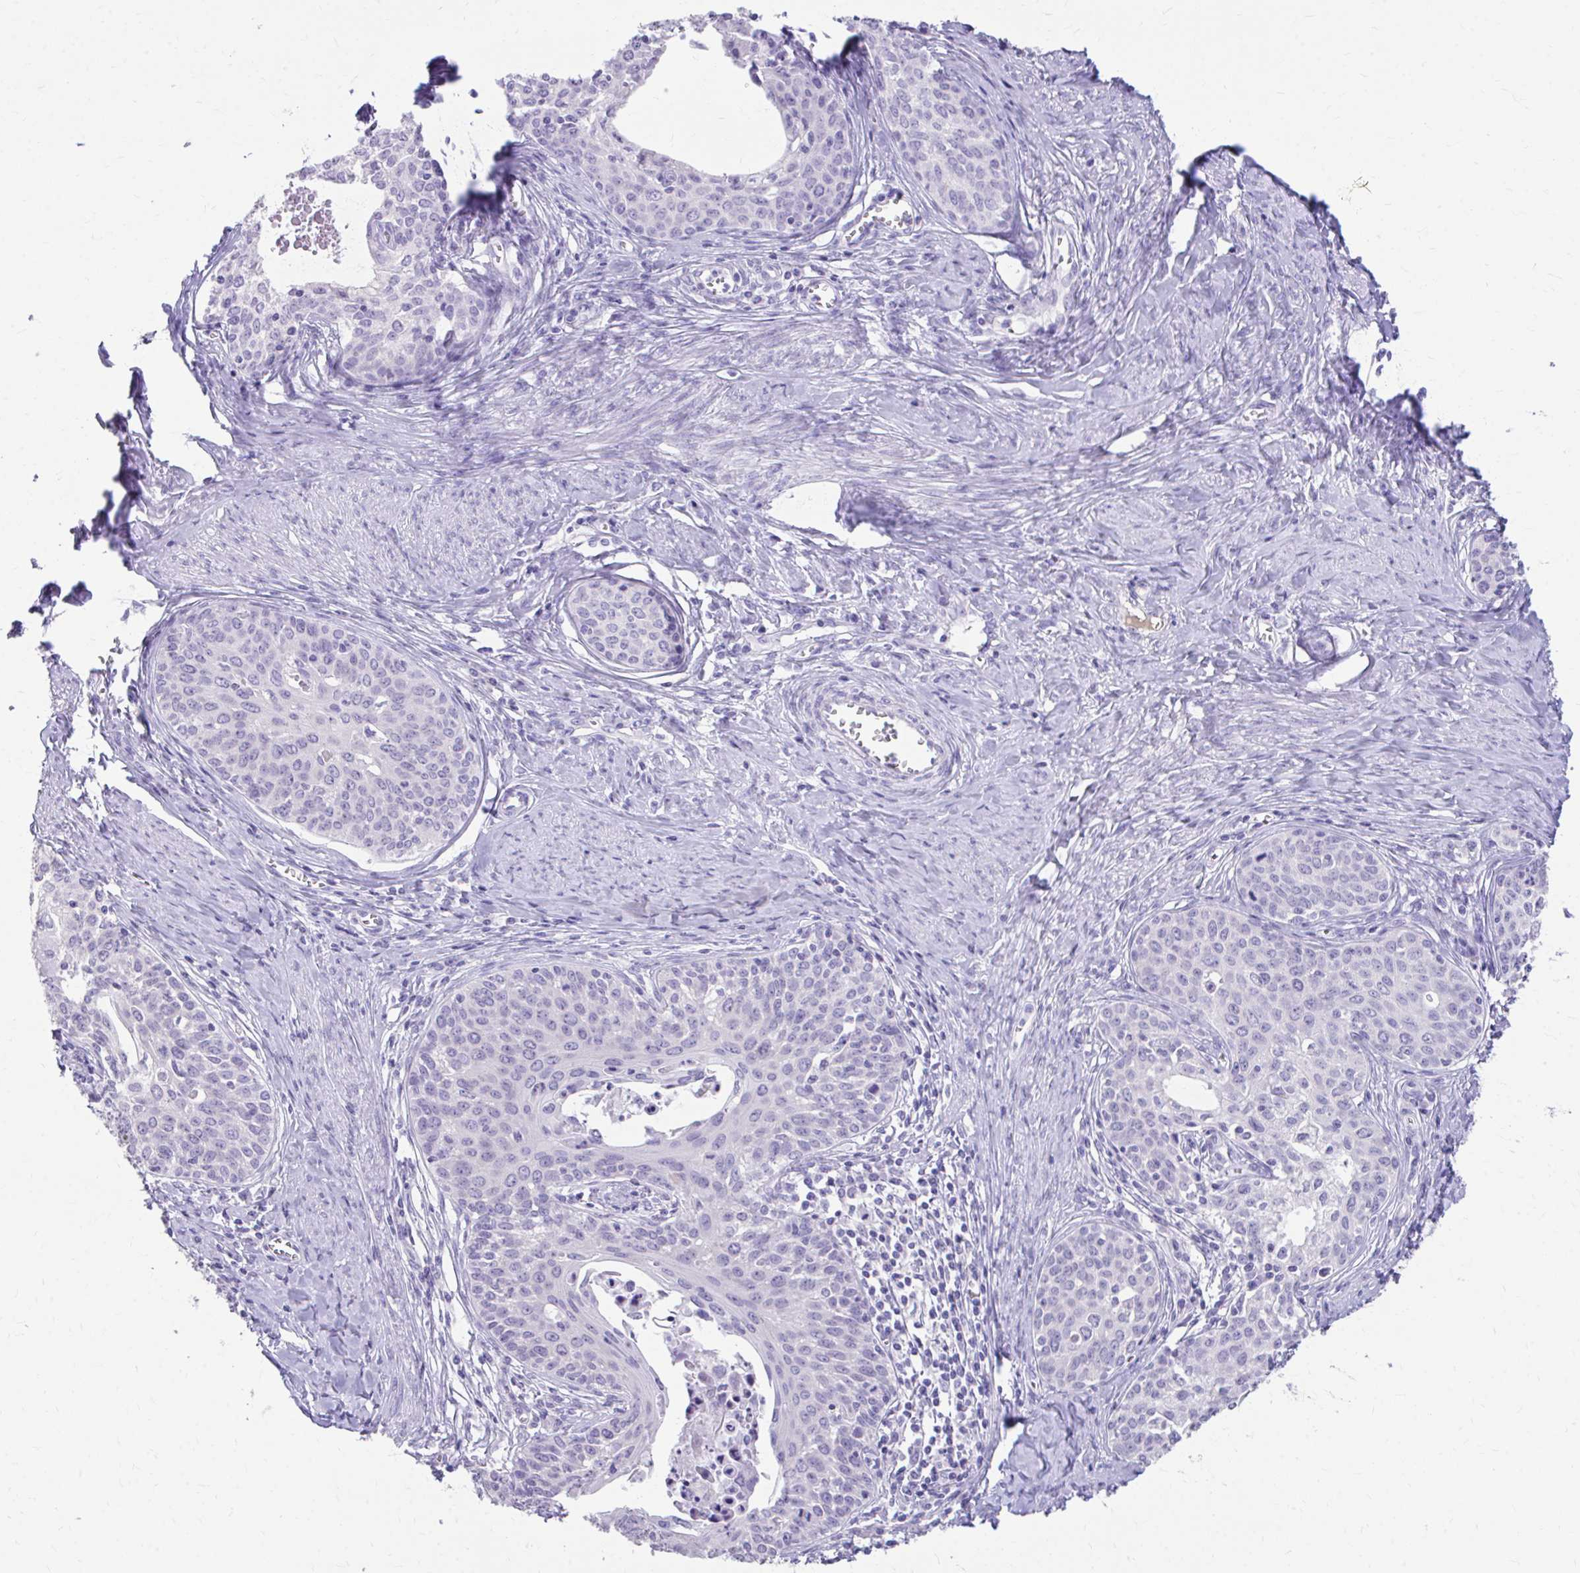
{"staining": {"intensity": "negative", "quantity": "none", "location": "none"}, "tissue": "cervical cancer", "cell_type": "Tumor cells", "image_type": "cancer", "snomed": [{"axis": "morphology", "description": "Squamous cell carcinoma, NOS"}, {"axis": "morphology", "description": "Adenocarcinoma, NOS"}, {"axis": "topography", "description": "Cervix"}], "caption": "The micrograph demonstrates no significant positivity in tumor cells of adenocarcinoma (cervical). The staining is performed using DAB (3,3'-diaminobenzidine) brown chromogen with nuclei counter-stained in using hematoxylin.", "gene": "CFH", "patient": {"sex": "female", "age": 52}}